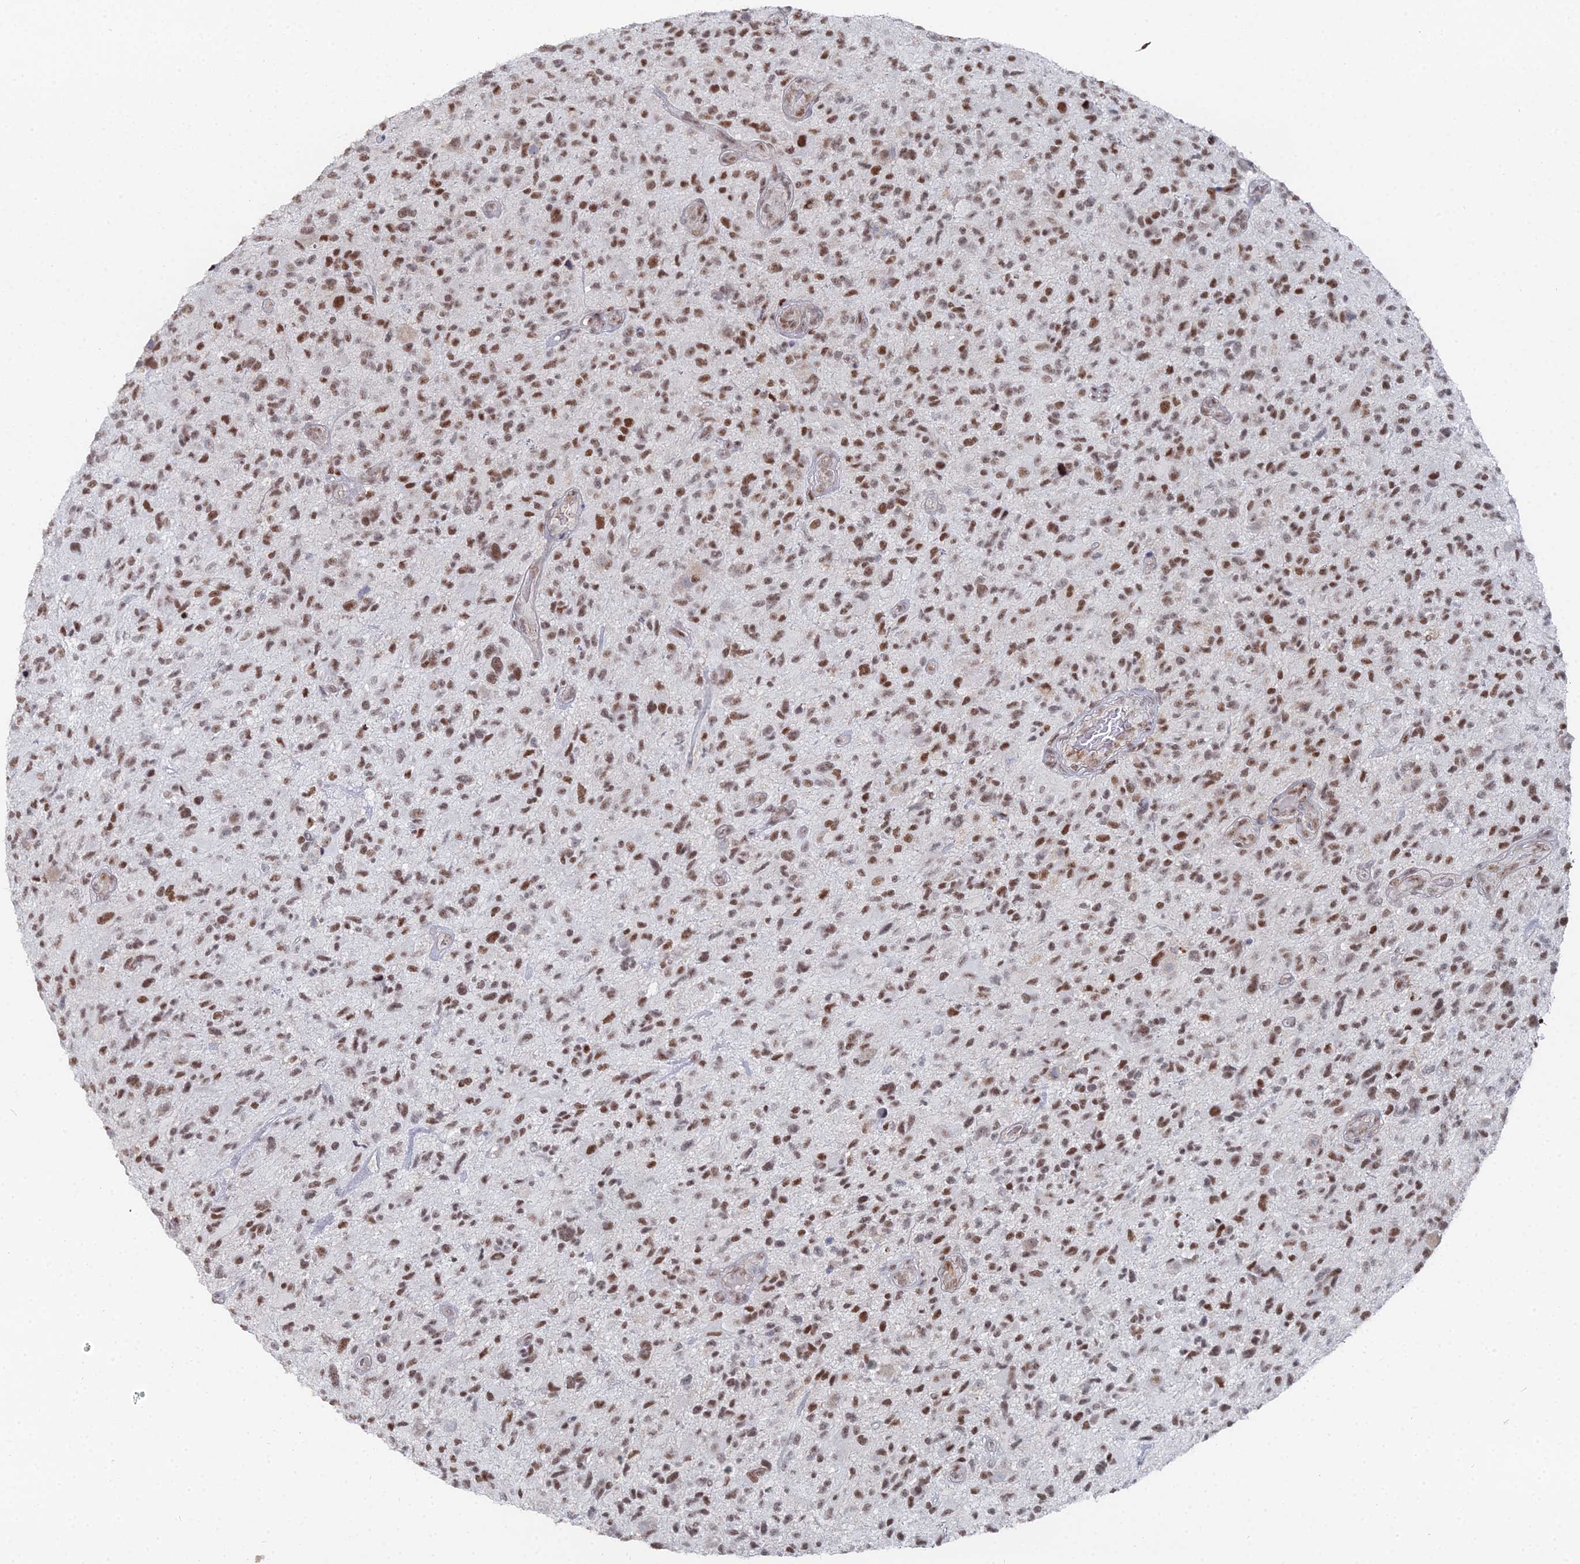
{"staining": {"intensity": "moderate", "quantity": ">75%", "location": "nuclear"}, "tissue": "glioma", "cell_type": "Tumor cells", "image_type": "cancer", "snomed": [{"axis": "morphology", "description": "Glioma, malignant, High grade"}, {"axis": "topography", "description": "Brain"}], "caption": "A brown stain highlights moderate nuclear positivity of a protein in glioma tumor cells.", "gene": "GSC2", "patient": {"sex": "male", "age": 47}}